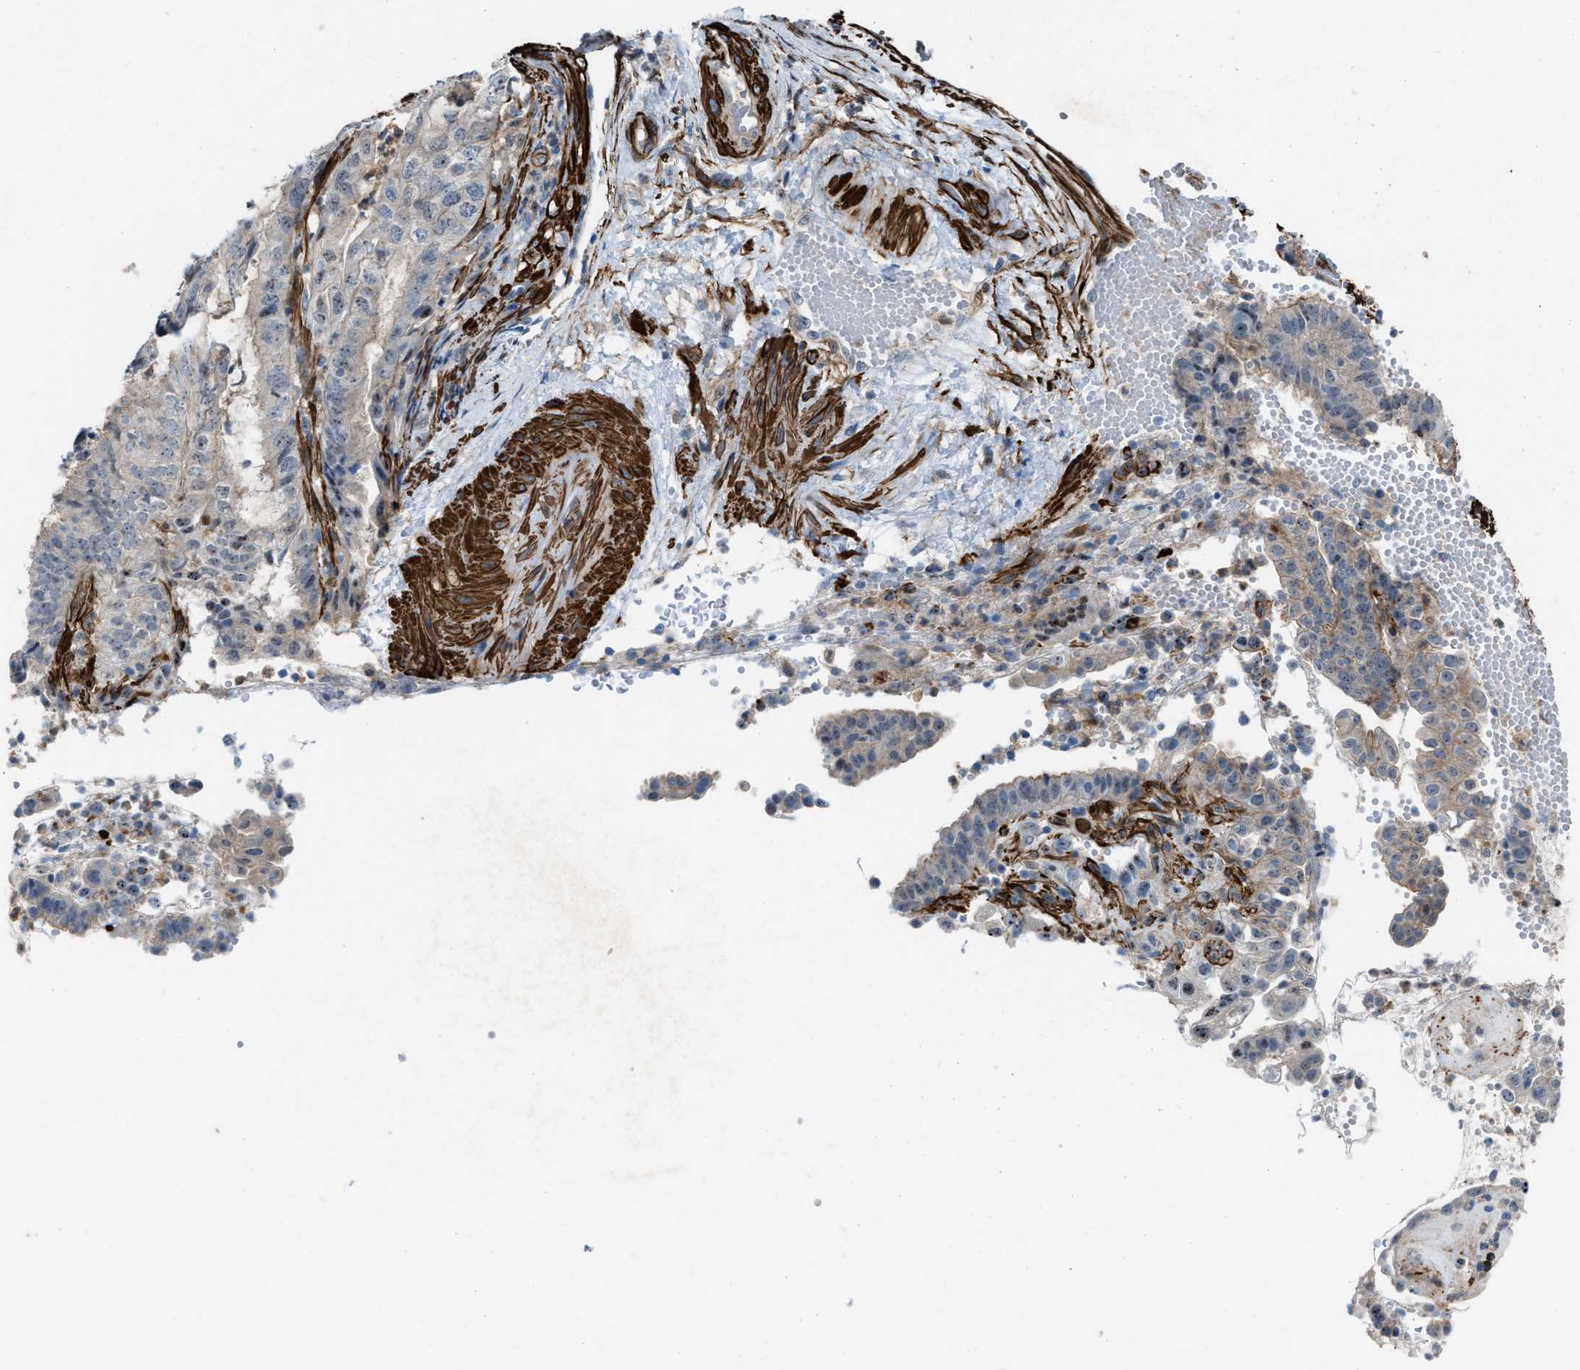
{"staining": {"intensity": "weak", "quantity": "<25%", "location": "nuclear"}, "tissue": "endometrial cancer", "cell_type": "Tumor cells", "image_type": "cancer", "snomed": [{"axis": "morphology", "description": "Adenocarcinoma, NOS"}, {"axis": "topography", "description": "Endometrium"}], "caption": "Immunohistochemistry photomicrograph of neoplastic tissue: human endometrial cancer (adenocarcinoma) stained with DAB reveals no significant protein positivity in tumor cells. (DAB (3,3'-diaminobenzidine) IHC with hematoxylin counter stain).", "gene": "NQO2", "patient": {"sex": "female", "age": 51}}